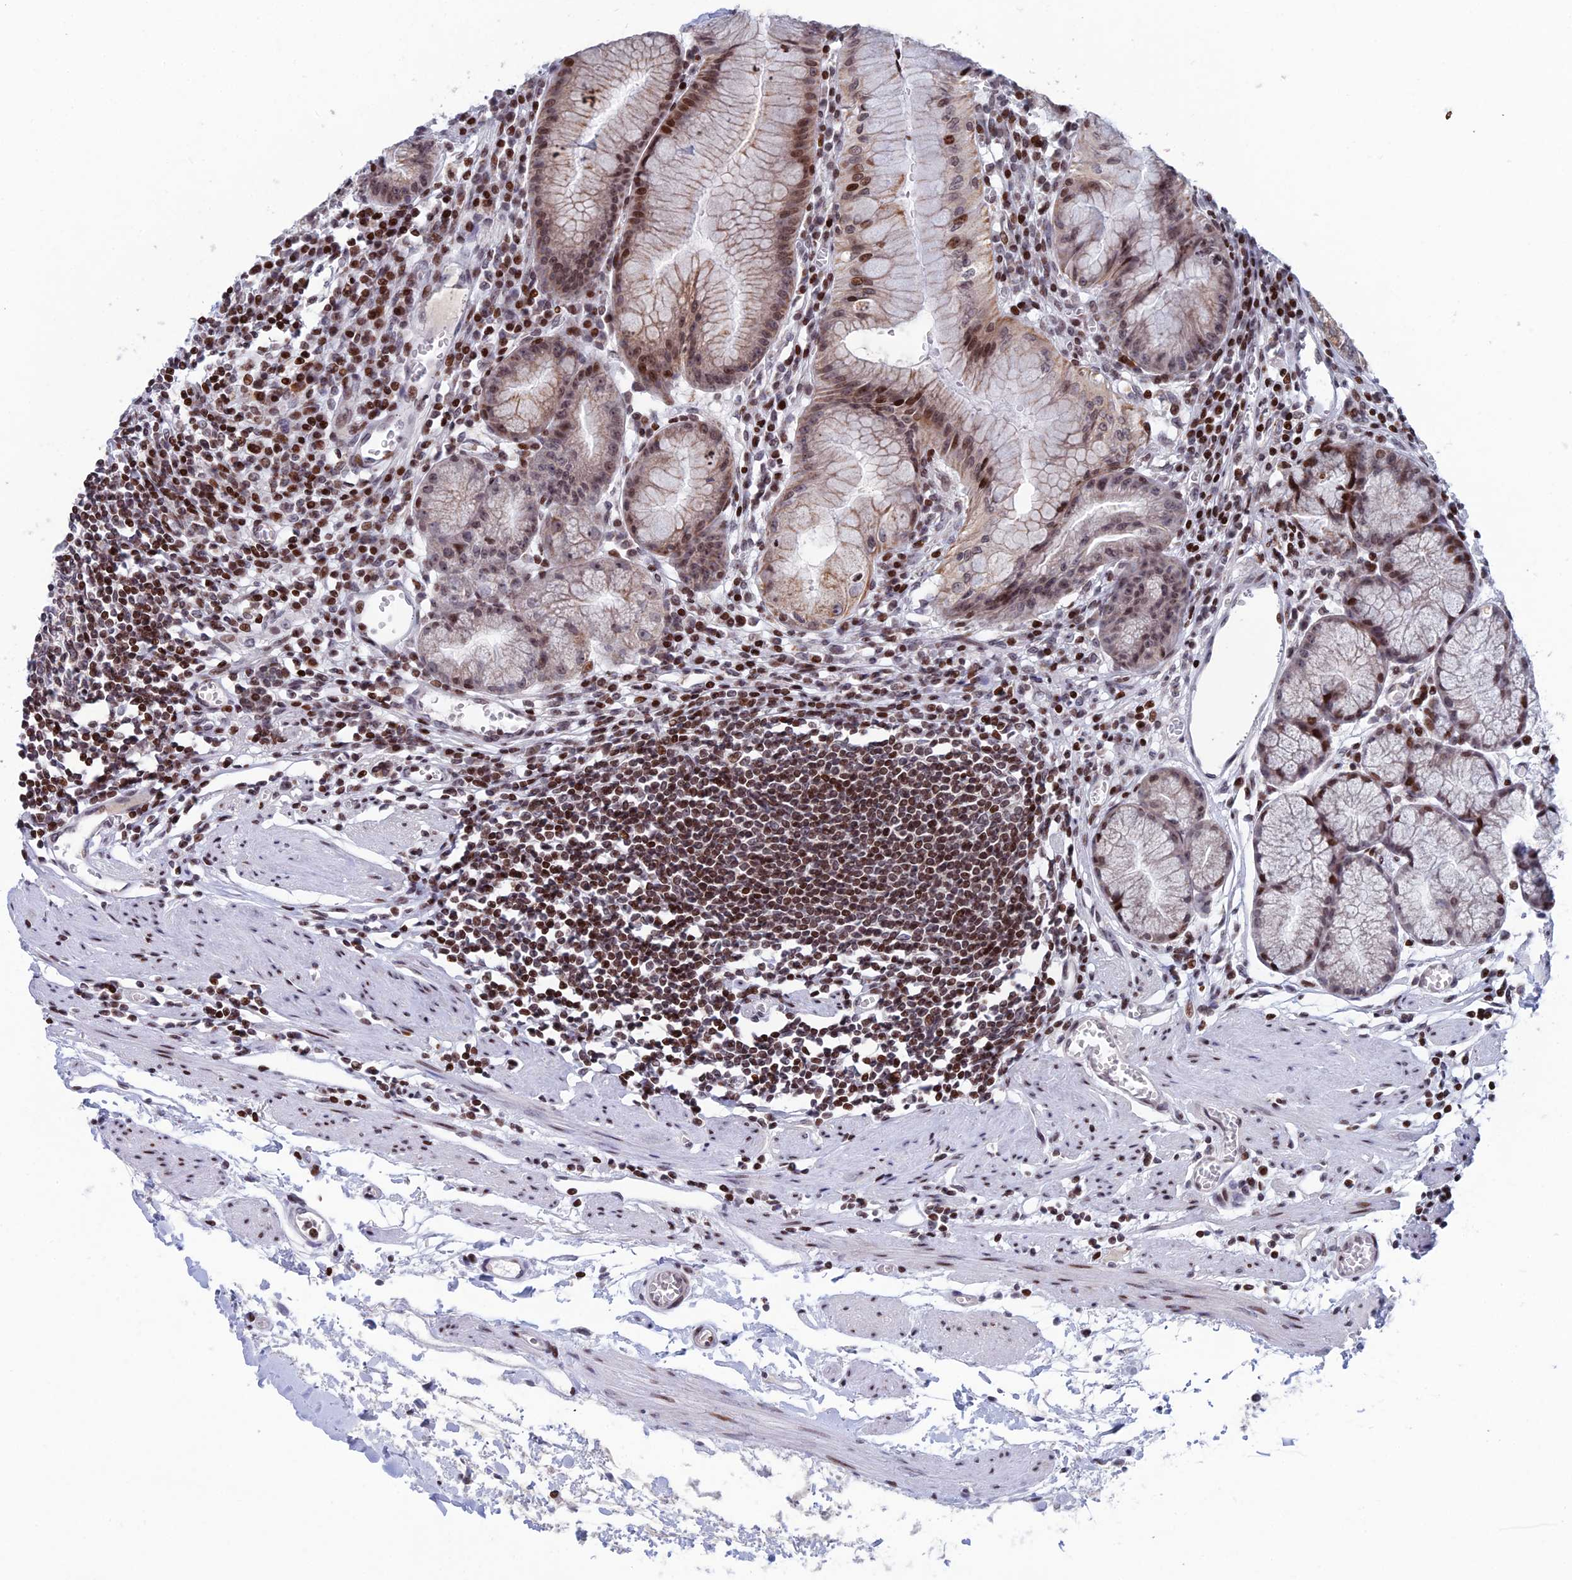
{"staining": {"intensity": "moderate", "quantity": "25%-75%", "location": "cytoplasmic/membranous,nuclear"}, "tissue": "stomach", "cell_type": "Glandular cells", "image_type": "normal", "snomed": [{"axis": "morphology", "description": "Normal tissue, NOS"}, {"axis": "topography", "description": "Stomach"}], "caption": "IHC (DAB) staining of benign human stomach demonstrates moderate cytoplasmic/membranous,nuclear protein expression in about 25%-75% of glandular cells. (DAB (3,3'-diaminobenzidine) IHC with brightfield microscopy, high magnification).", "gene": "AFF3", "patient": {"sex": "male", "age": 55}}